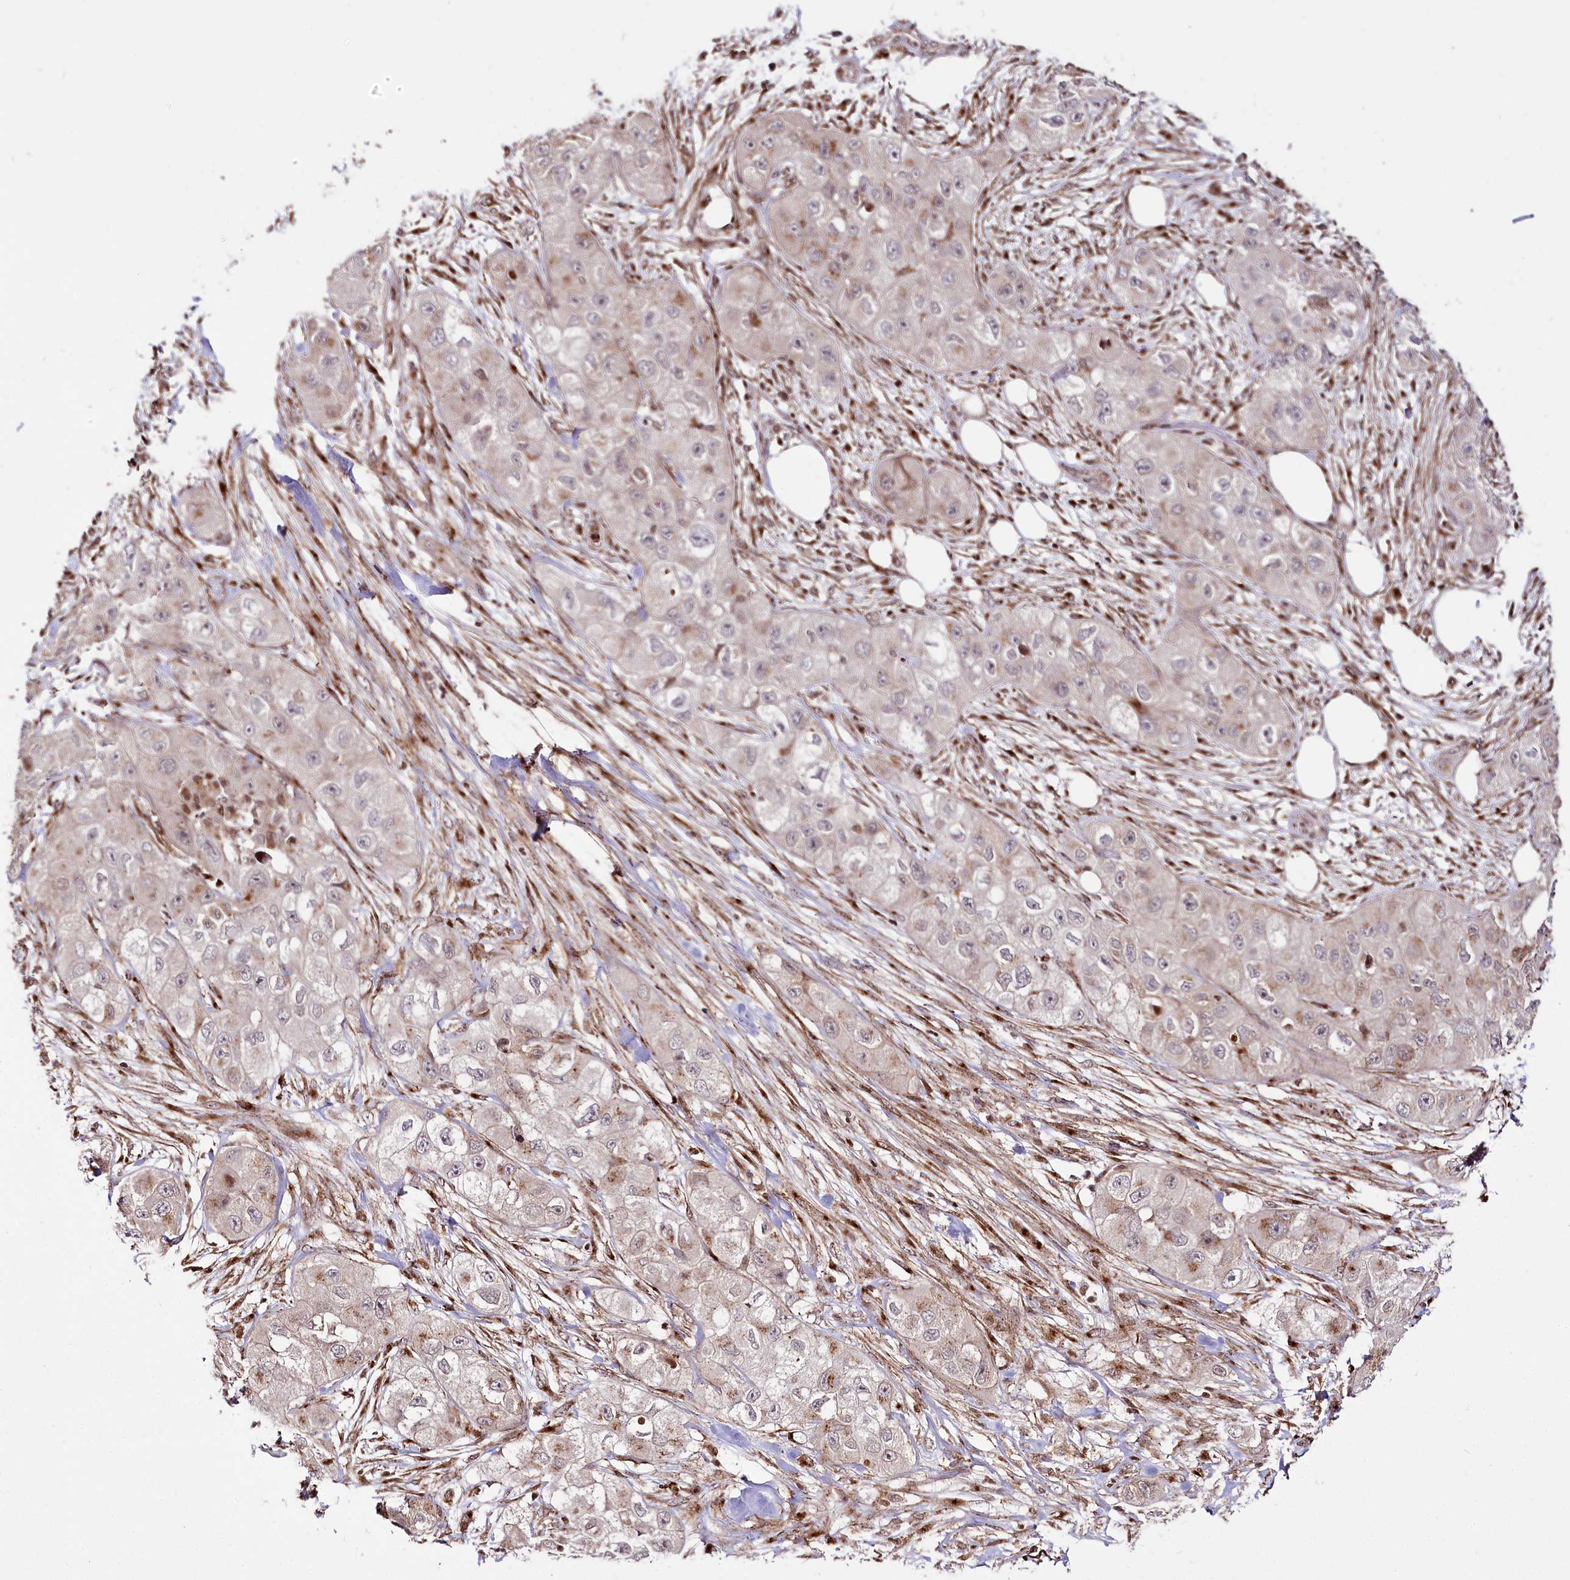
{"staining": {"intensity": "weak", "quantity": "<25%", "location": "cytoplasmic/membranous"}, "tissue": "skin cancer", "cell_type": "Tumor cells", "image_type": "cancer", "snomed": [{"axis": "morphology", "description": "Squamous cell carcinoma, NOS"}, {"axis": "topography", "description": "Skin"}, {"axis": "topography", "description": "Subcutis"}], "caption": "Protein analysis of skin cancer exhibits no significant expression in tumor cells.", "gene": "HOXC8", "patient": {"sex": "male", "age": 73}}